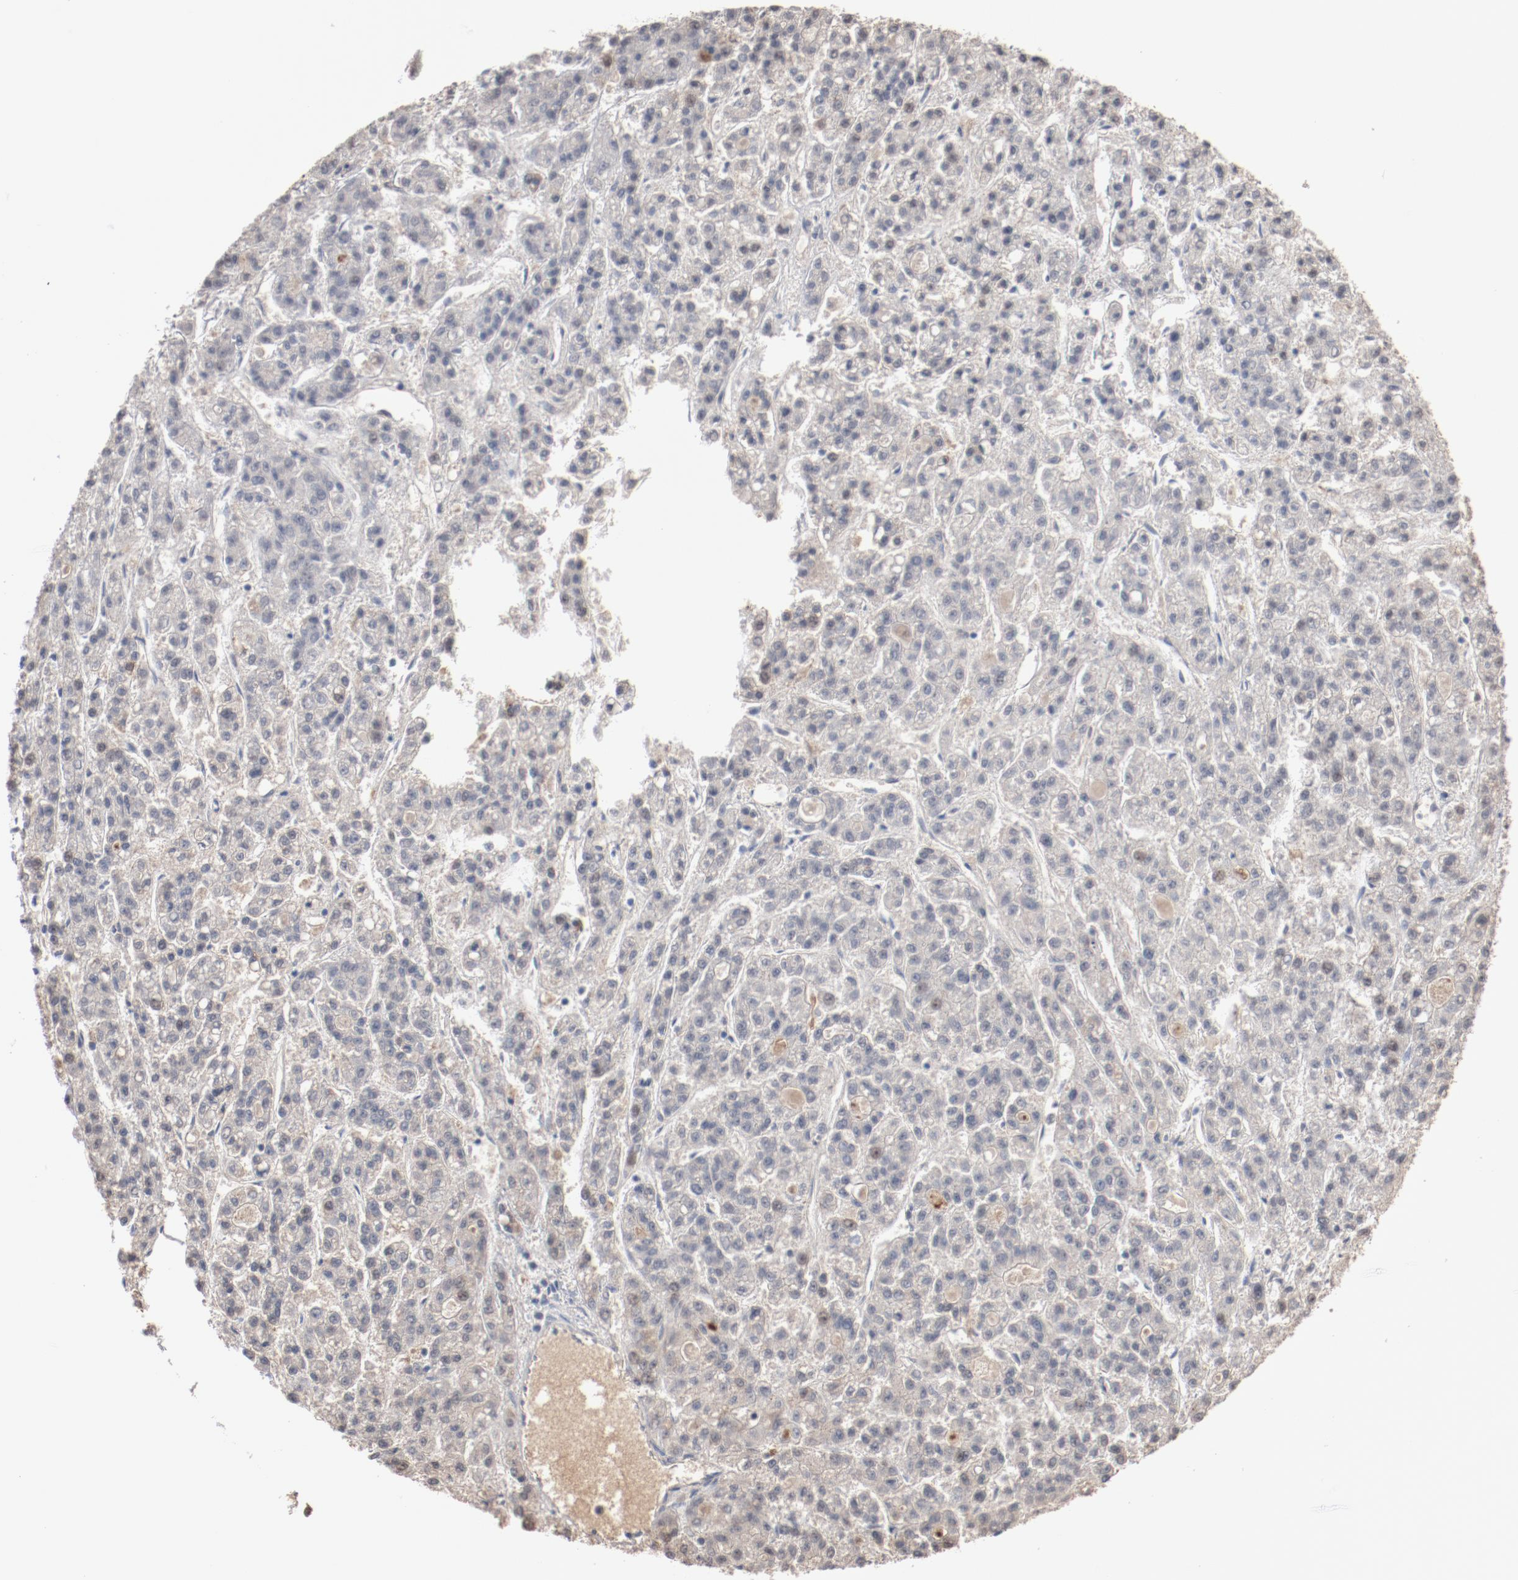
{"staining": {"intensity": "negative", "quantity": "none", "location": "none"}, "tissue": "liver cancer", "cell_type": "Tumor cells", "image_type": "cancer", "snomed": [{"axis": "morphology", "description": "Carcinoma, Hepatocellular, NOS"}, {"axis": "topography", "description": "Liver"}], "caption": "Liver hepatocellular carcinoma was stained to show a protein in brown. There is no significant expression in tumor cells.", "gene": "ERICH1", "patient": {"sex": "male", "age": 70}}